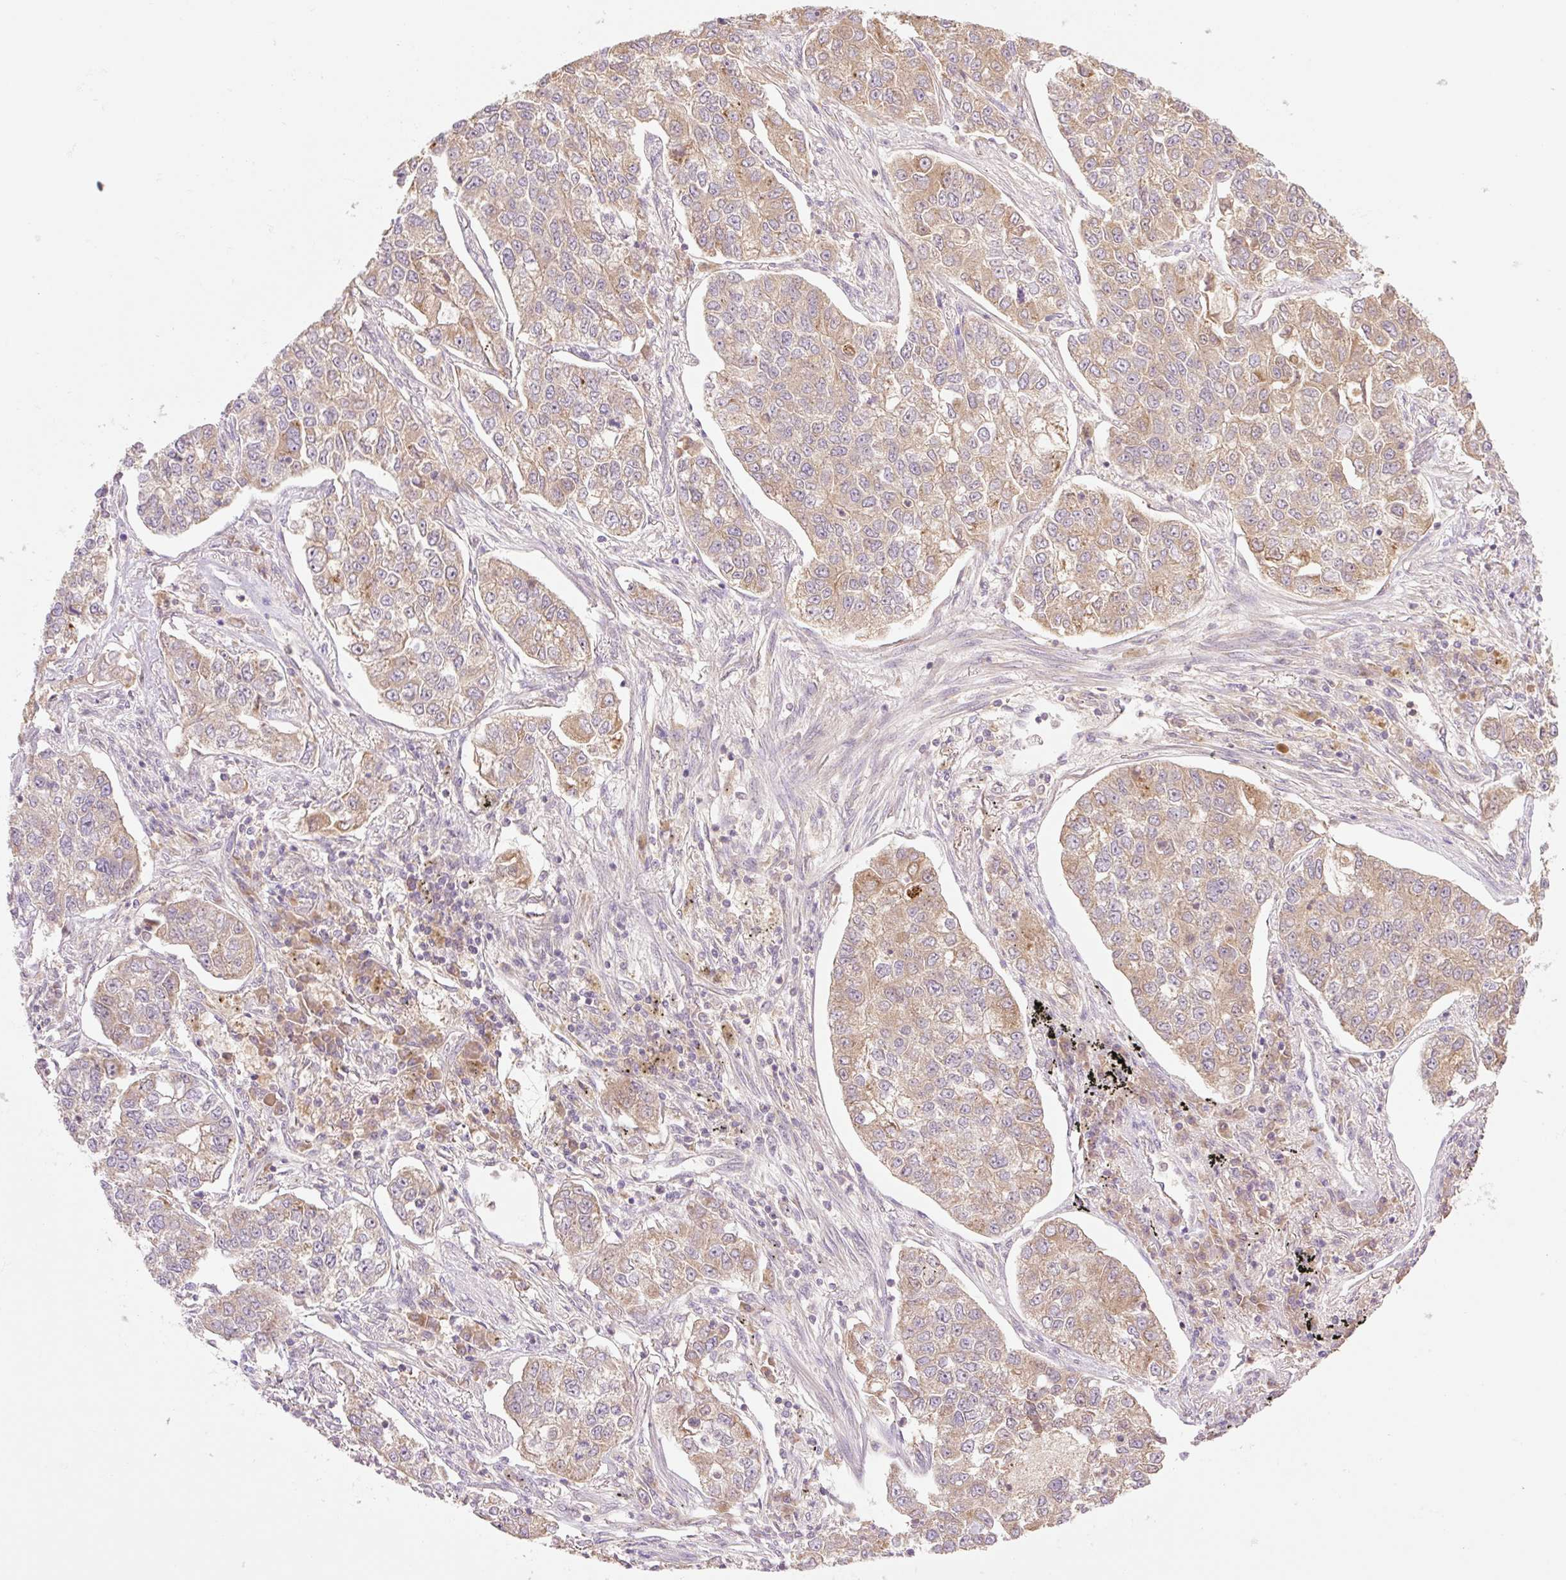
{"staining": {"intensity": "weak", "quantity": ">75%", "location": "cytoplasmic/membranous"}, "tissue": "lung cancer", "cell_type": "Tumor cells", "image_type": "cancer", "snomed": [{"axis": "morphology", "description": "Adenocarcinoma, NOS"}, {"axis": "topography", "description": "Lung"}], "caption": "This is a photomicrograph of immunohistochemistry (IHC) staining of lung cancer (adenocarcinoma), which shows weak expression in the cytoplasmic/membranous of tumor cells.", "gene": "YJU2B", "patient": {"sex": "male", "age": 49}}